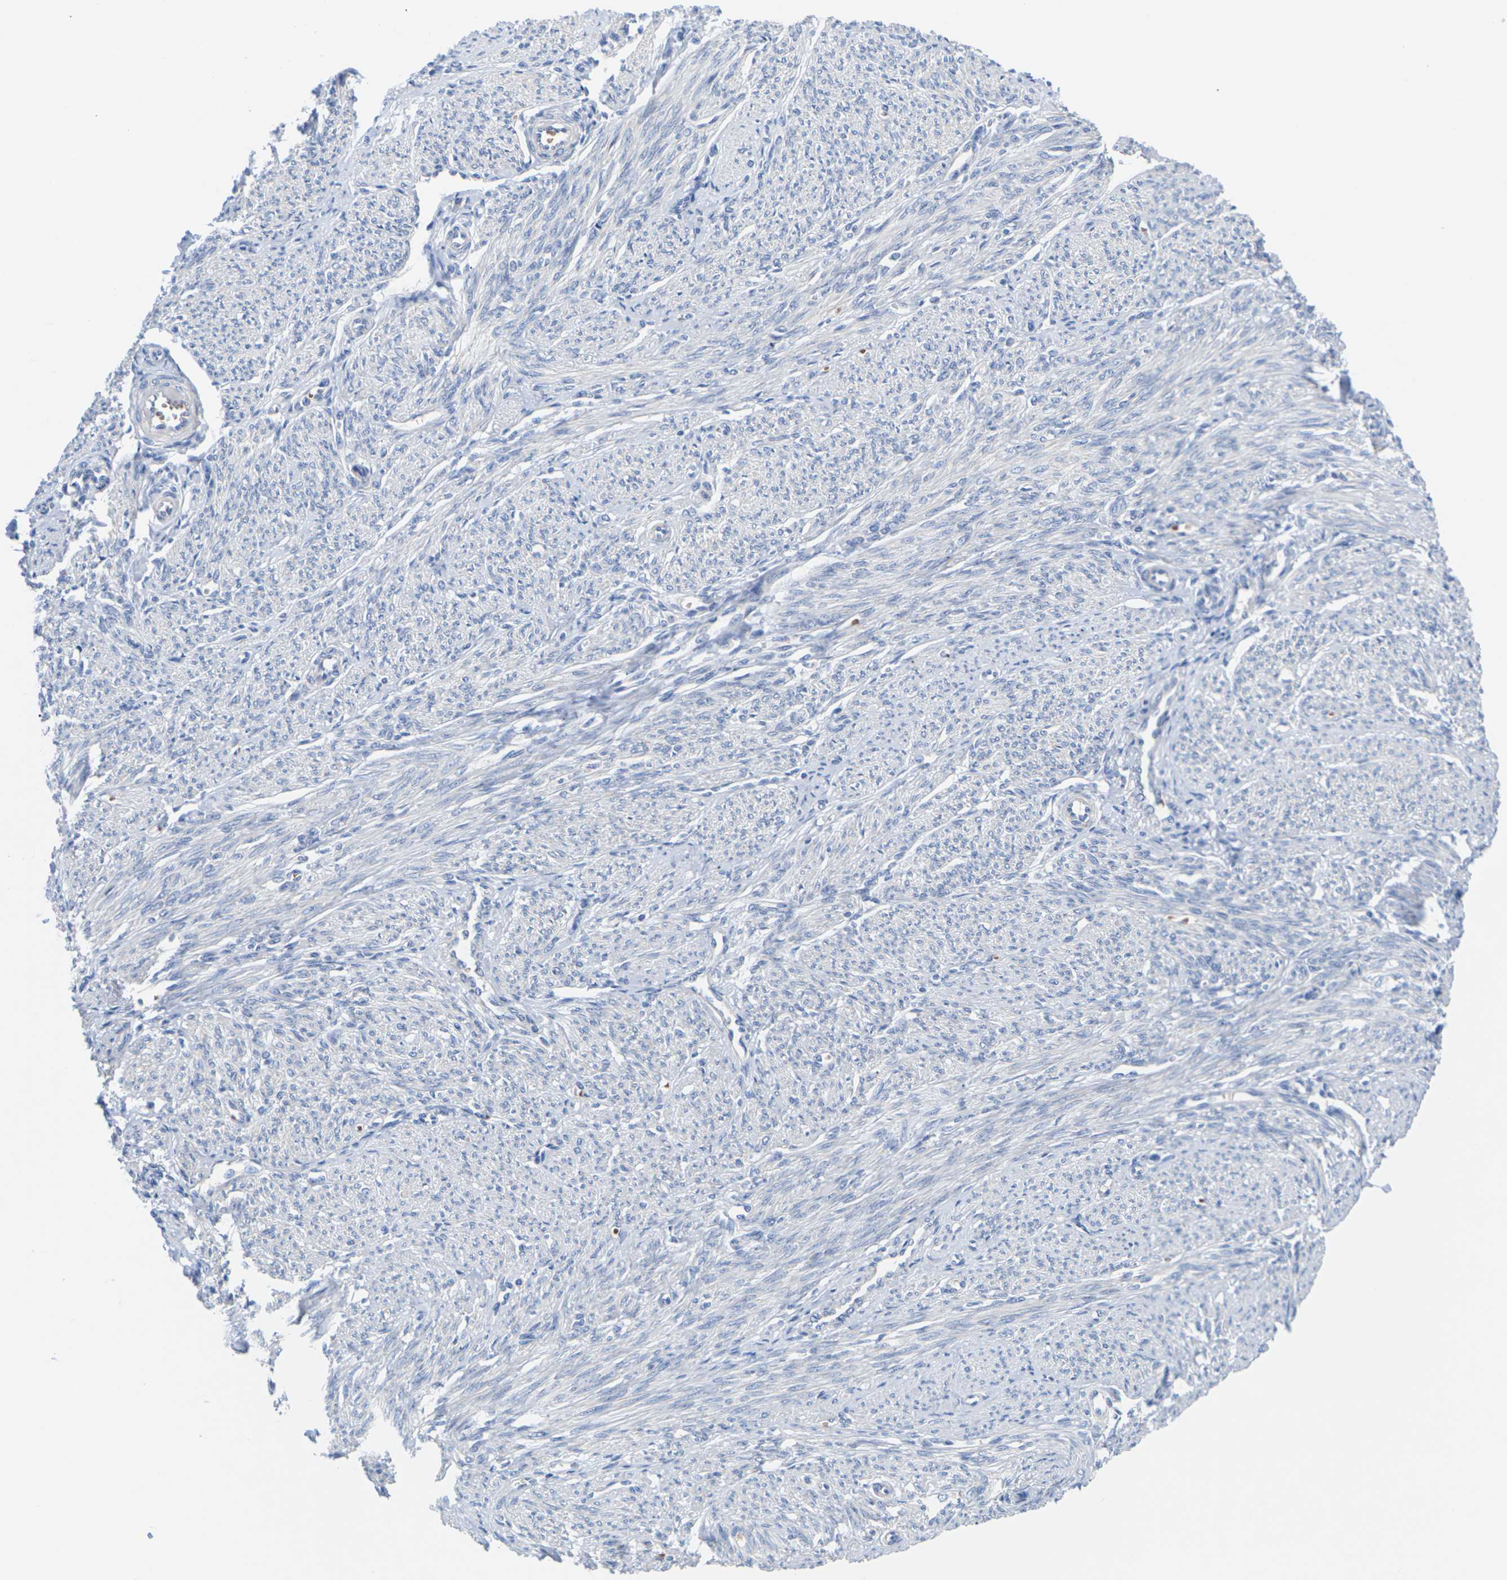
{"staining": {"intensity": "negative", "quantity": "none", "location": "none"}, "tissue": "smooth muscle", "cell_type": "Smooth muscle cells", "image_type": "normal", "snomed": [{"axis": "morphology", "description": "Normal tissue, NOS"}, {"axis": "topography", "description": "Smooth muscle"}], "caption": "Smooth muscle cells are negative for protein expression in normal human smooth muscle. Nuclei are stained in blue.", "gene": "TMCO4", "patient": {"sex": "female", "age": 65}}